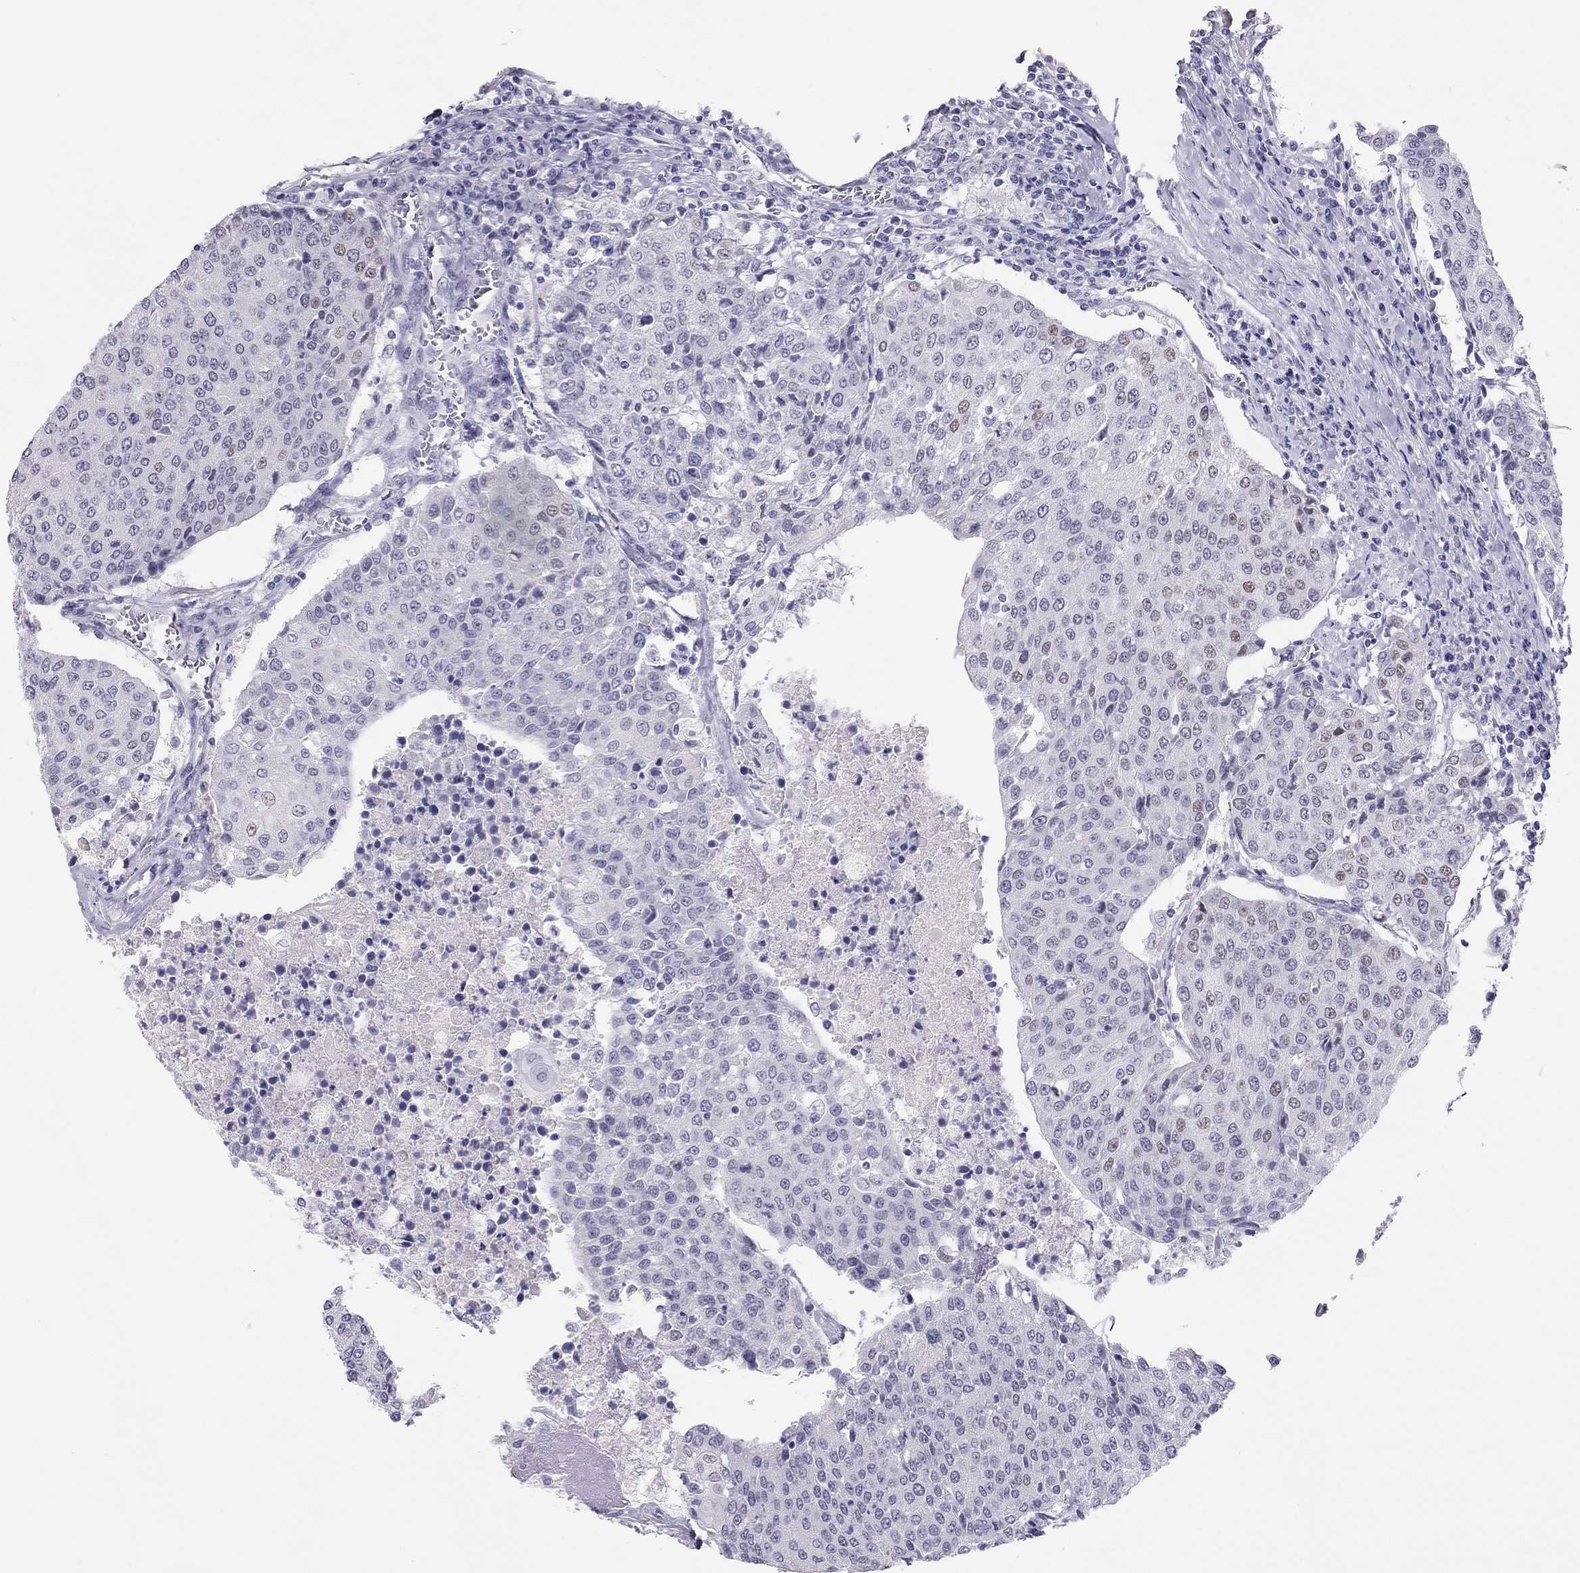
{"staining": {"intensity": "weak", "quantity": "<25%", "location": "nuclear"}, "tissue": "urothelial cancer", "cell_type": "Tumor cells", "image_type": "cancer", "snomed": [{"axis": "morphology", "description": "Urothelial carcinoma, High grade"}, {"axis": "topography", "description": "Urinary bladder"}], "caption": "This is a micrograph of immunohistochemistry (IHC) staining of urothelial cancer, which shows no staining in tumor cells.", "gene": "PHOX2A", "patient": {"sex": "female", "age": 85}}